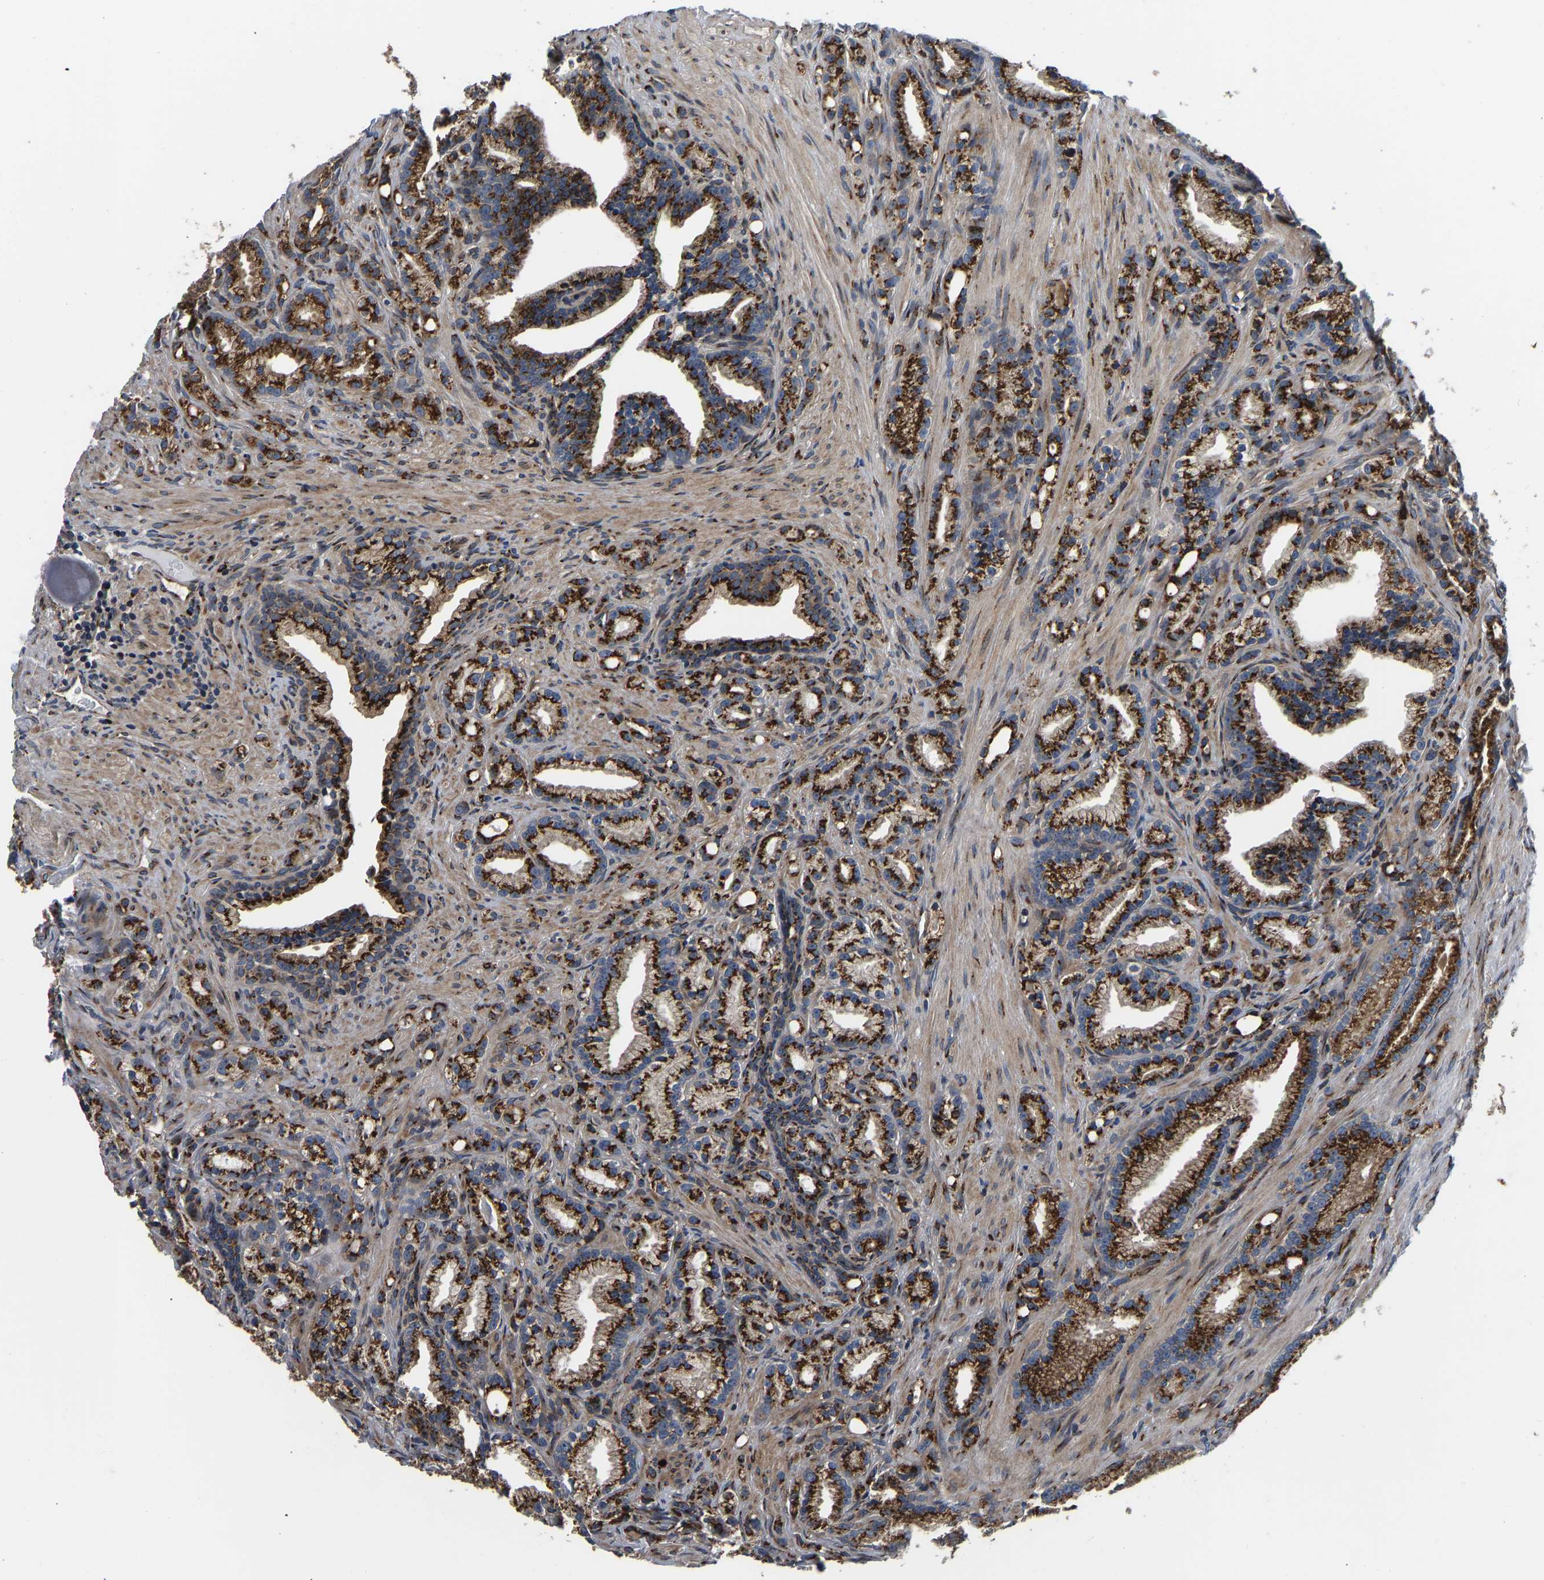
{"staining": {"intensity": "strong", "quantity": ">75%", "location": "cytoplasmic/membranous"}, "tissue": "prostate cancer", "cell_type": "Tumor cells", "image_type": "cancer", "snomed": [{"axis": "morphology", "description": "Adenocarcinoma, Low grade"}, {"axis": "topography", "description": "Prostate"}], "caption": "A high-resolution image shows immunohistochemistry (IHC) staining of low-grade adenocarcinoma (prostate), which shows strong cytoplasmic/membranous staining in about >75% of tumor cells. The staining was performed using DAB (3,3'-diaminobenzidine), with brown indicating positive protein expression. Nuclei are stained blue with hematoxylin.", "gene": "RABAC1", "patient": {"sex": "male", "age": 89}}